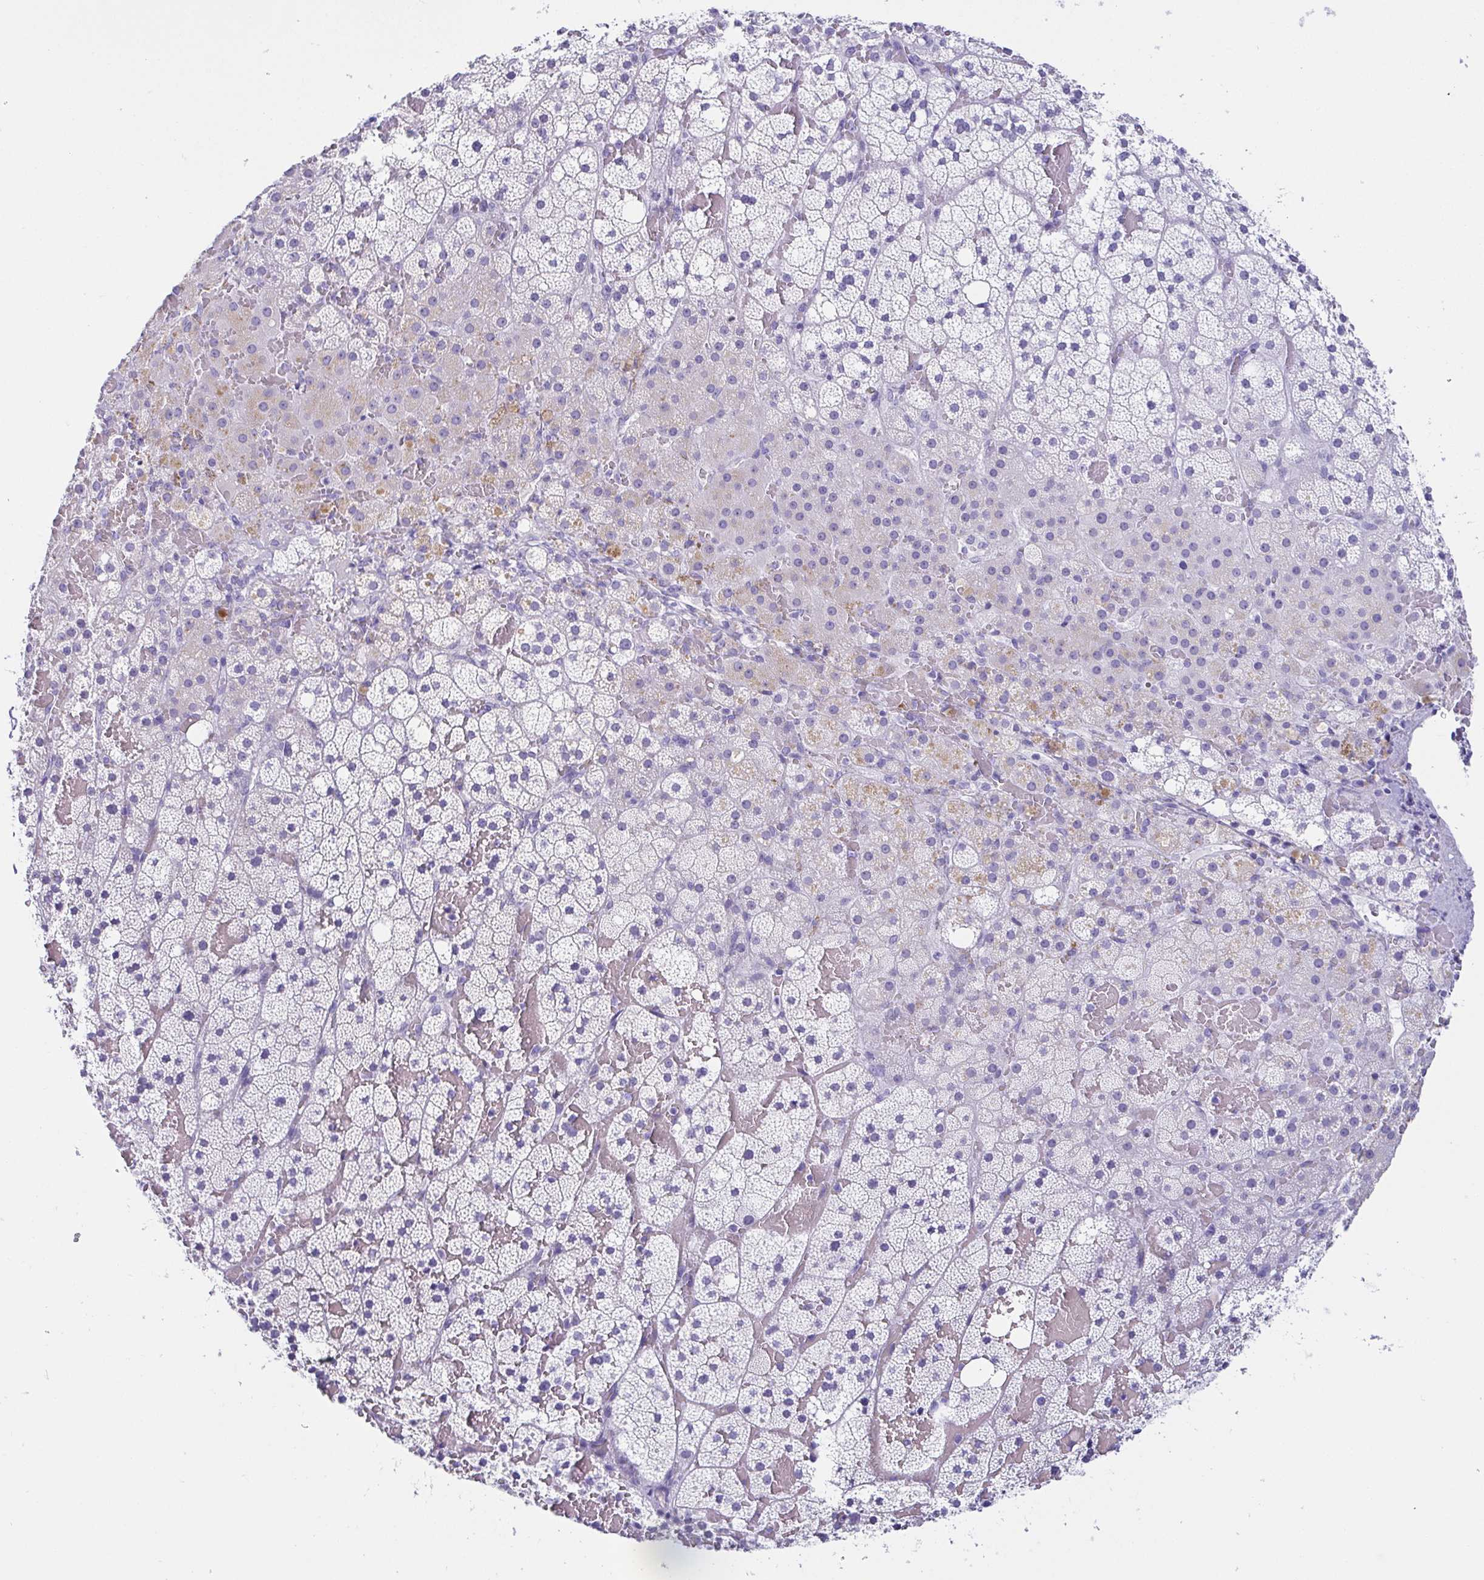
{"staining": {"intensity": "negative", "quantity": "none", "location": "none"}, "tissue": "adrenal gland", "cell_type": "Glandular cells", "image_type": "normal", "snomed": [{"axis": "morphology", "description": "Normal tissue, NOS"}, {"axis": "topography", "description": "Adrenal gland"}], "caption": "DAB (3,3'-diaminobenzidine) immunohistochemical staining of normal adrenal gland reveals no significant expression in glandular cells.", "gene": "CD164L2", "patient": {"sex": "male", "age": 53}}